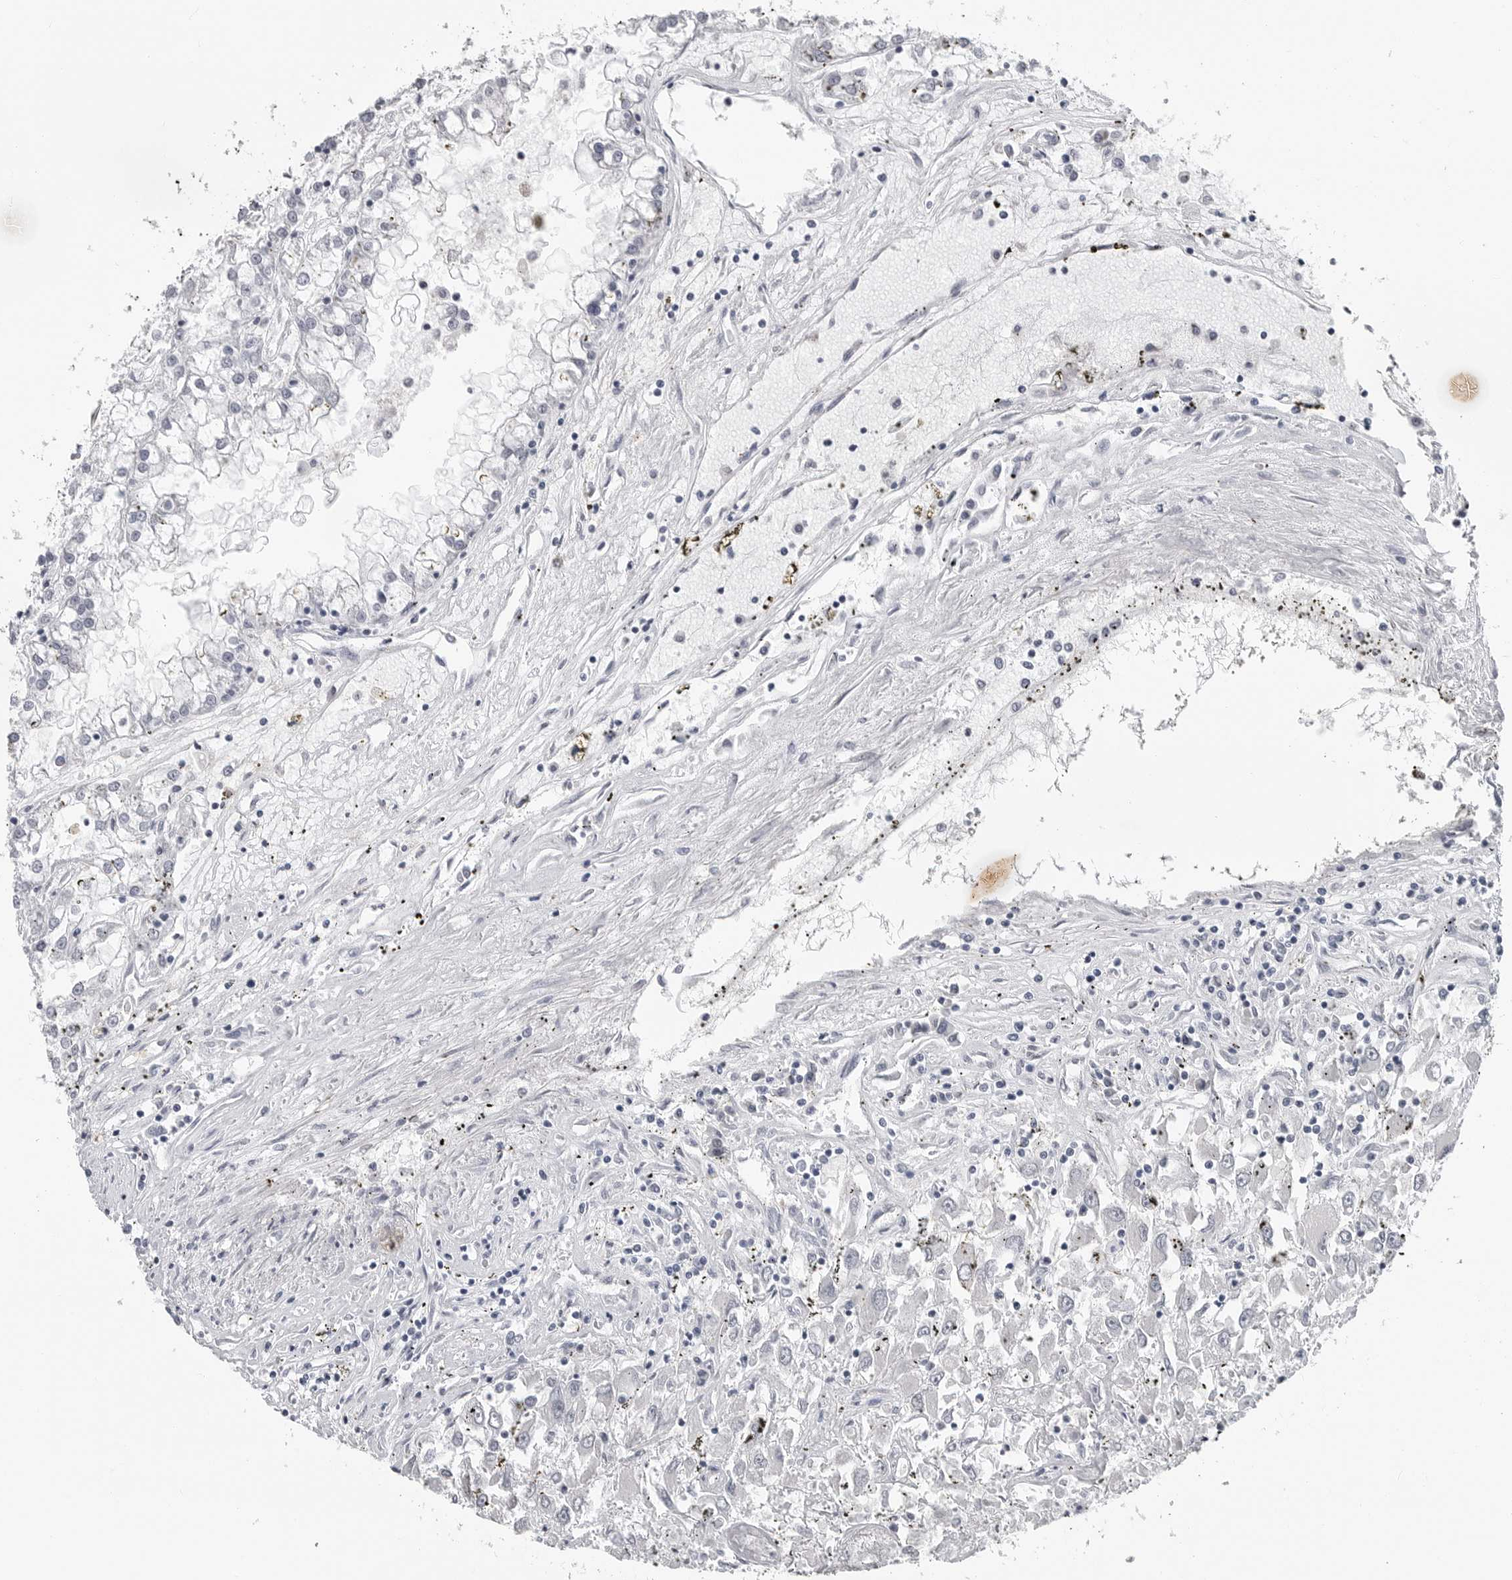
{"staining": {"intensity": "negative", "quantity": "none", "location": "none"}, "tissue": "renal cancer", "cell_type": "Tumor cells", "image_type": "cancer", "snomed": [{"axis": "morphology", "description": "Adenocarcinoma, NOS"}, {"axis": "topography", "description": "Kidney"}], "caption": "This photomicrograph is of renal cancer (adenocarcinoma) stained with IHC to label a protein in brown with the nuclei are counter-stained blue. There is no expression in tumor cells.", "gene": "AMPD1", "patient": {"sex": "female", "age": 52}}